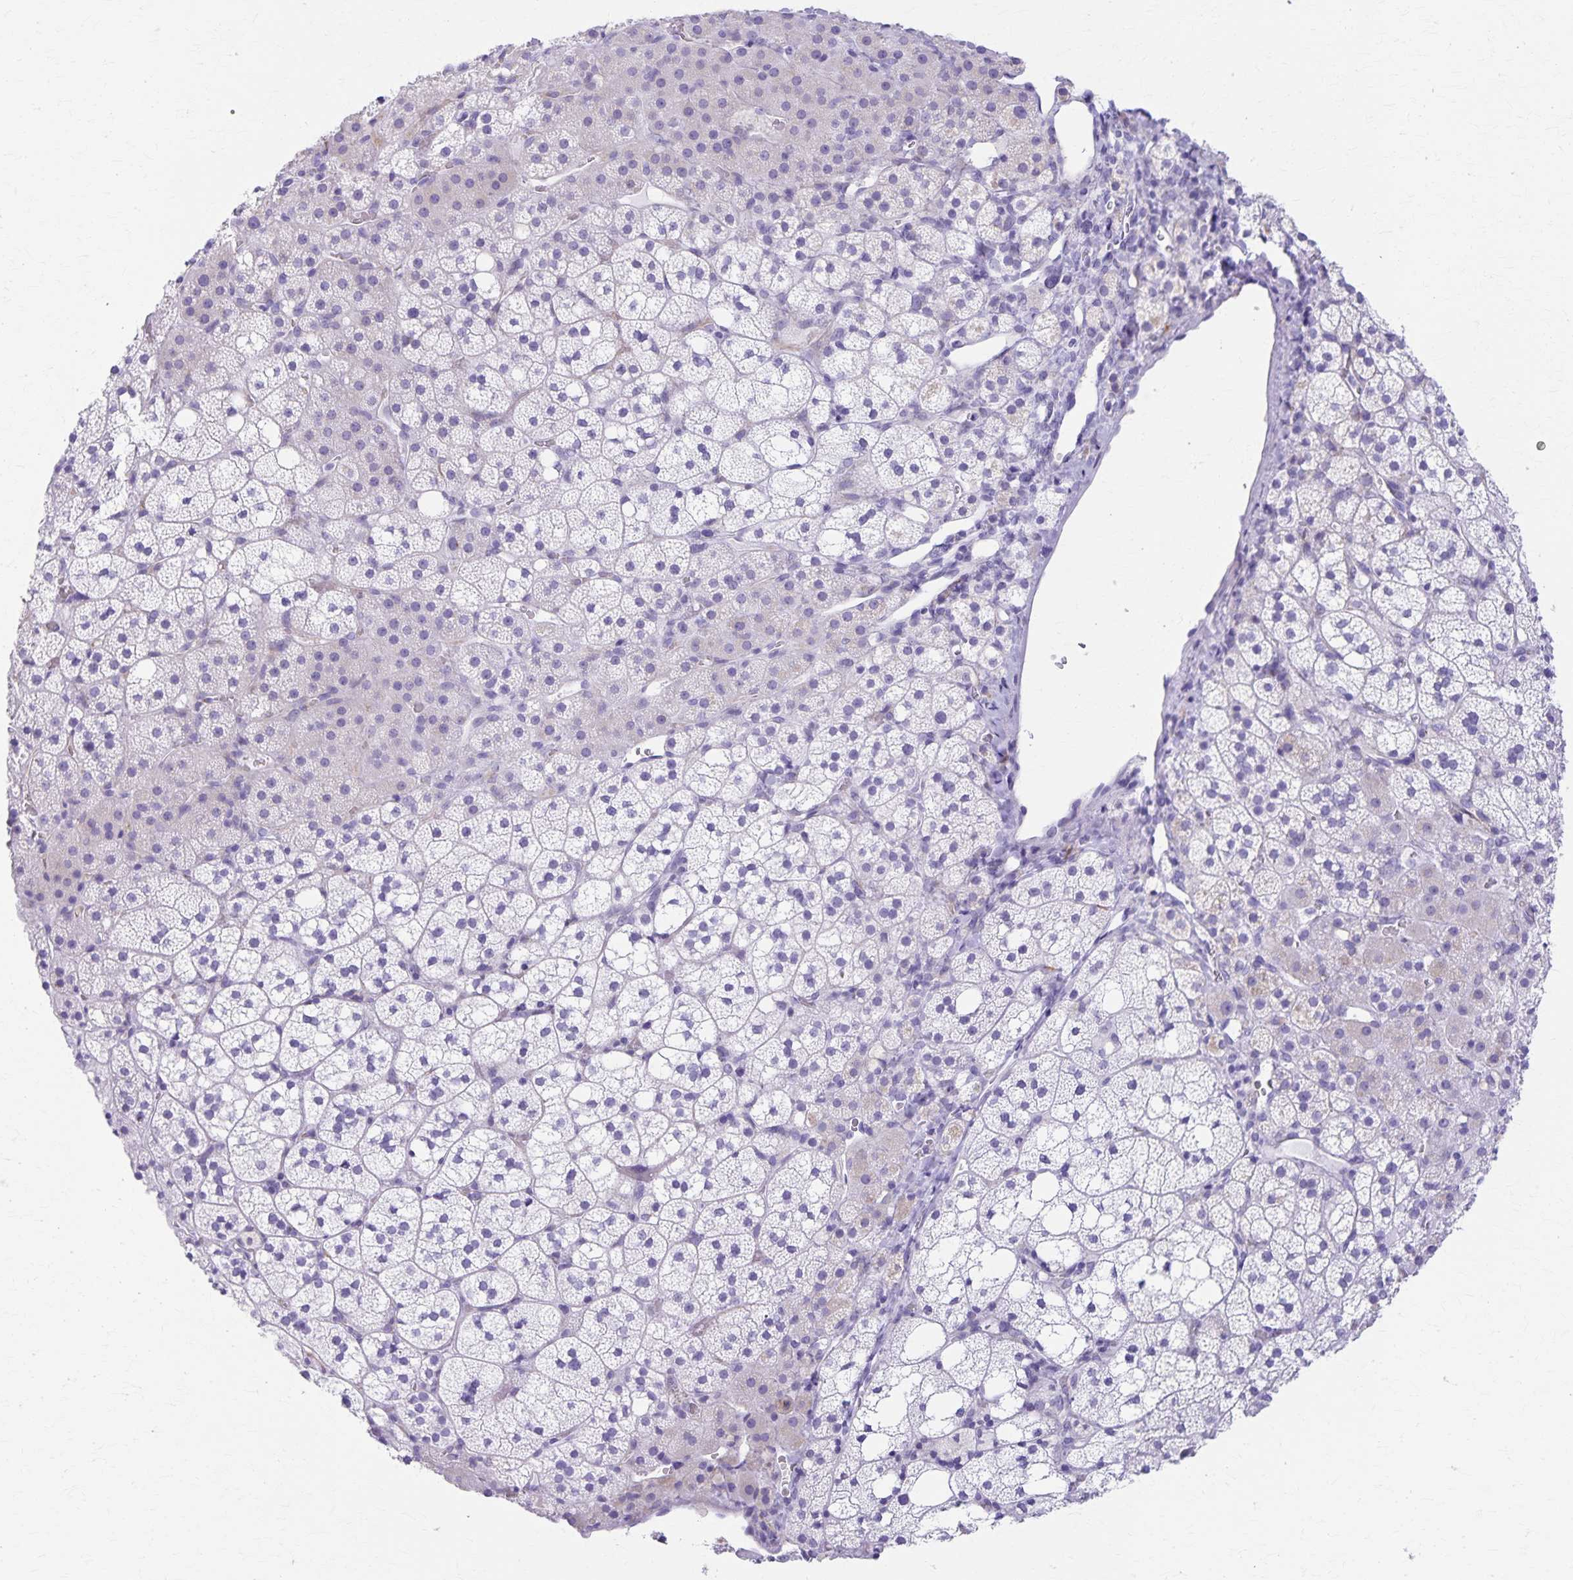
{"staining": {"intensity": "negative", "quantity": "none", "location": "none"}, "tissue": "adrenal gland", "cell_type": "Glandular cells", "image_type": "normal", "snomed": [{"axis": "morphology", "description": "Normal tissue, NOS"}, {"axis": "topography", "description": "Adrenal gland"}], "caption": "Human adrenal gland stained for a protein using immunohistochemistry (IHC) exhibits no staining in glandular cells.", "gene": "DEFA5", "patient": {"sex": "male", "age": 53}}